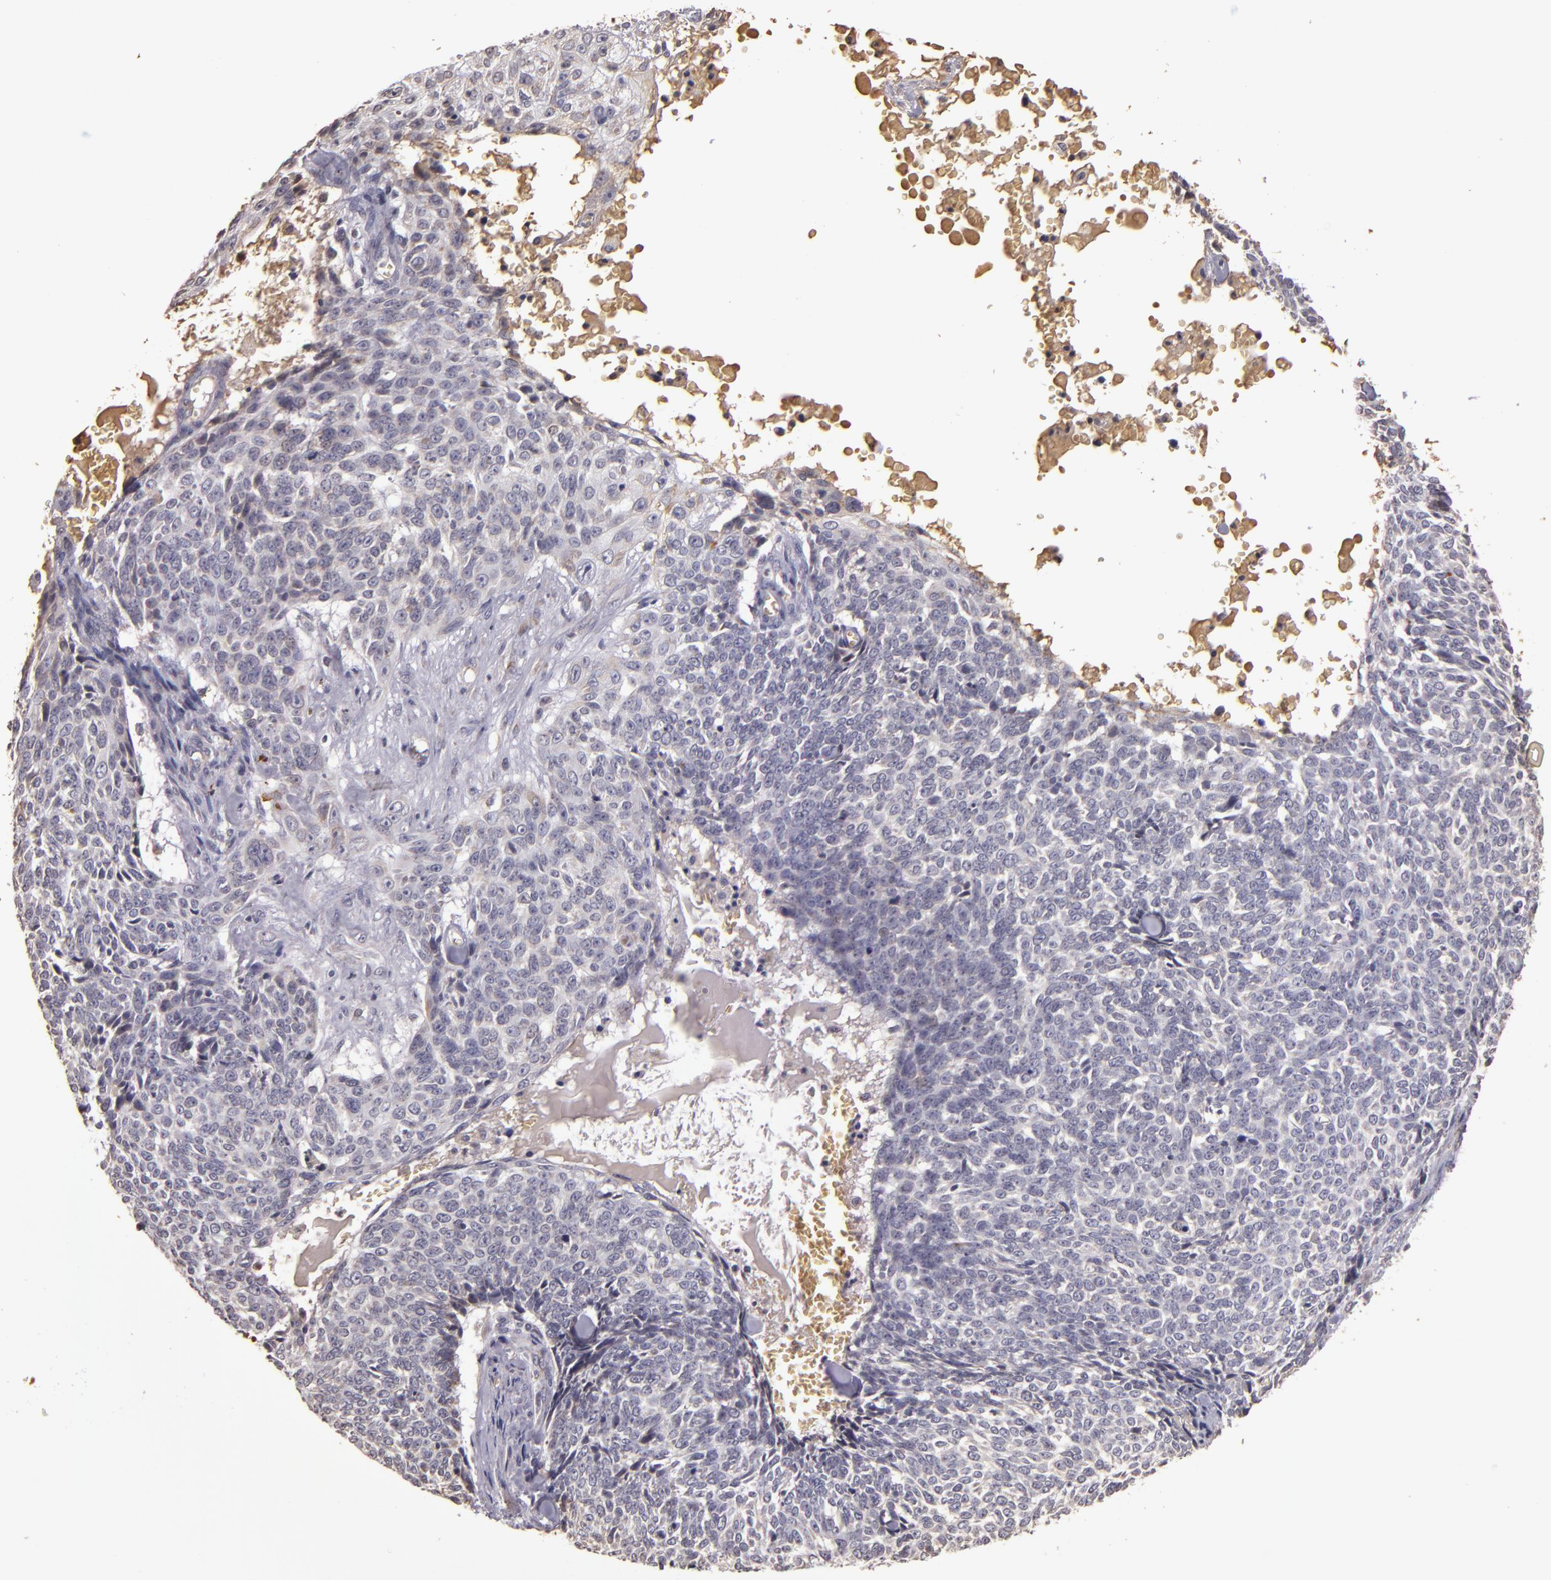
{"staining": {"intensity": "negative", "quantity": "none", "location": "none"}, "tissue": "skin cancer", "cell_type": "Tumor cells", "image_type": "cancer", "snomed": [{"axis": "morphology", "description": "Basal cell carcinoma"}, {"axis": "topography", "description": "Skin"}], "caption": "IHC of human skin cancer (basal cell carcinoma) reveals no expression in tumor cells.", "gene": "ABL1", "patient": {"sex": "female", "age": 89}}